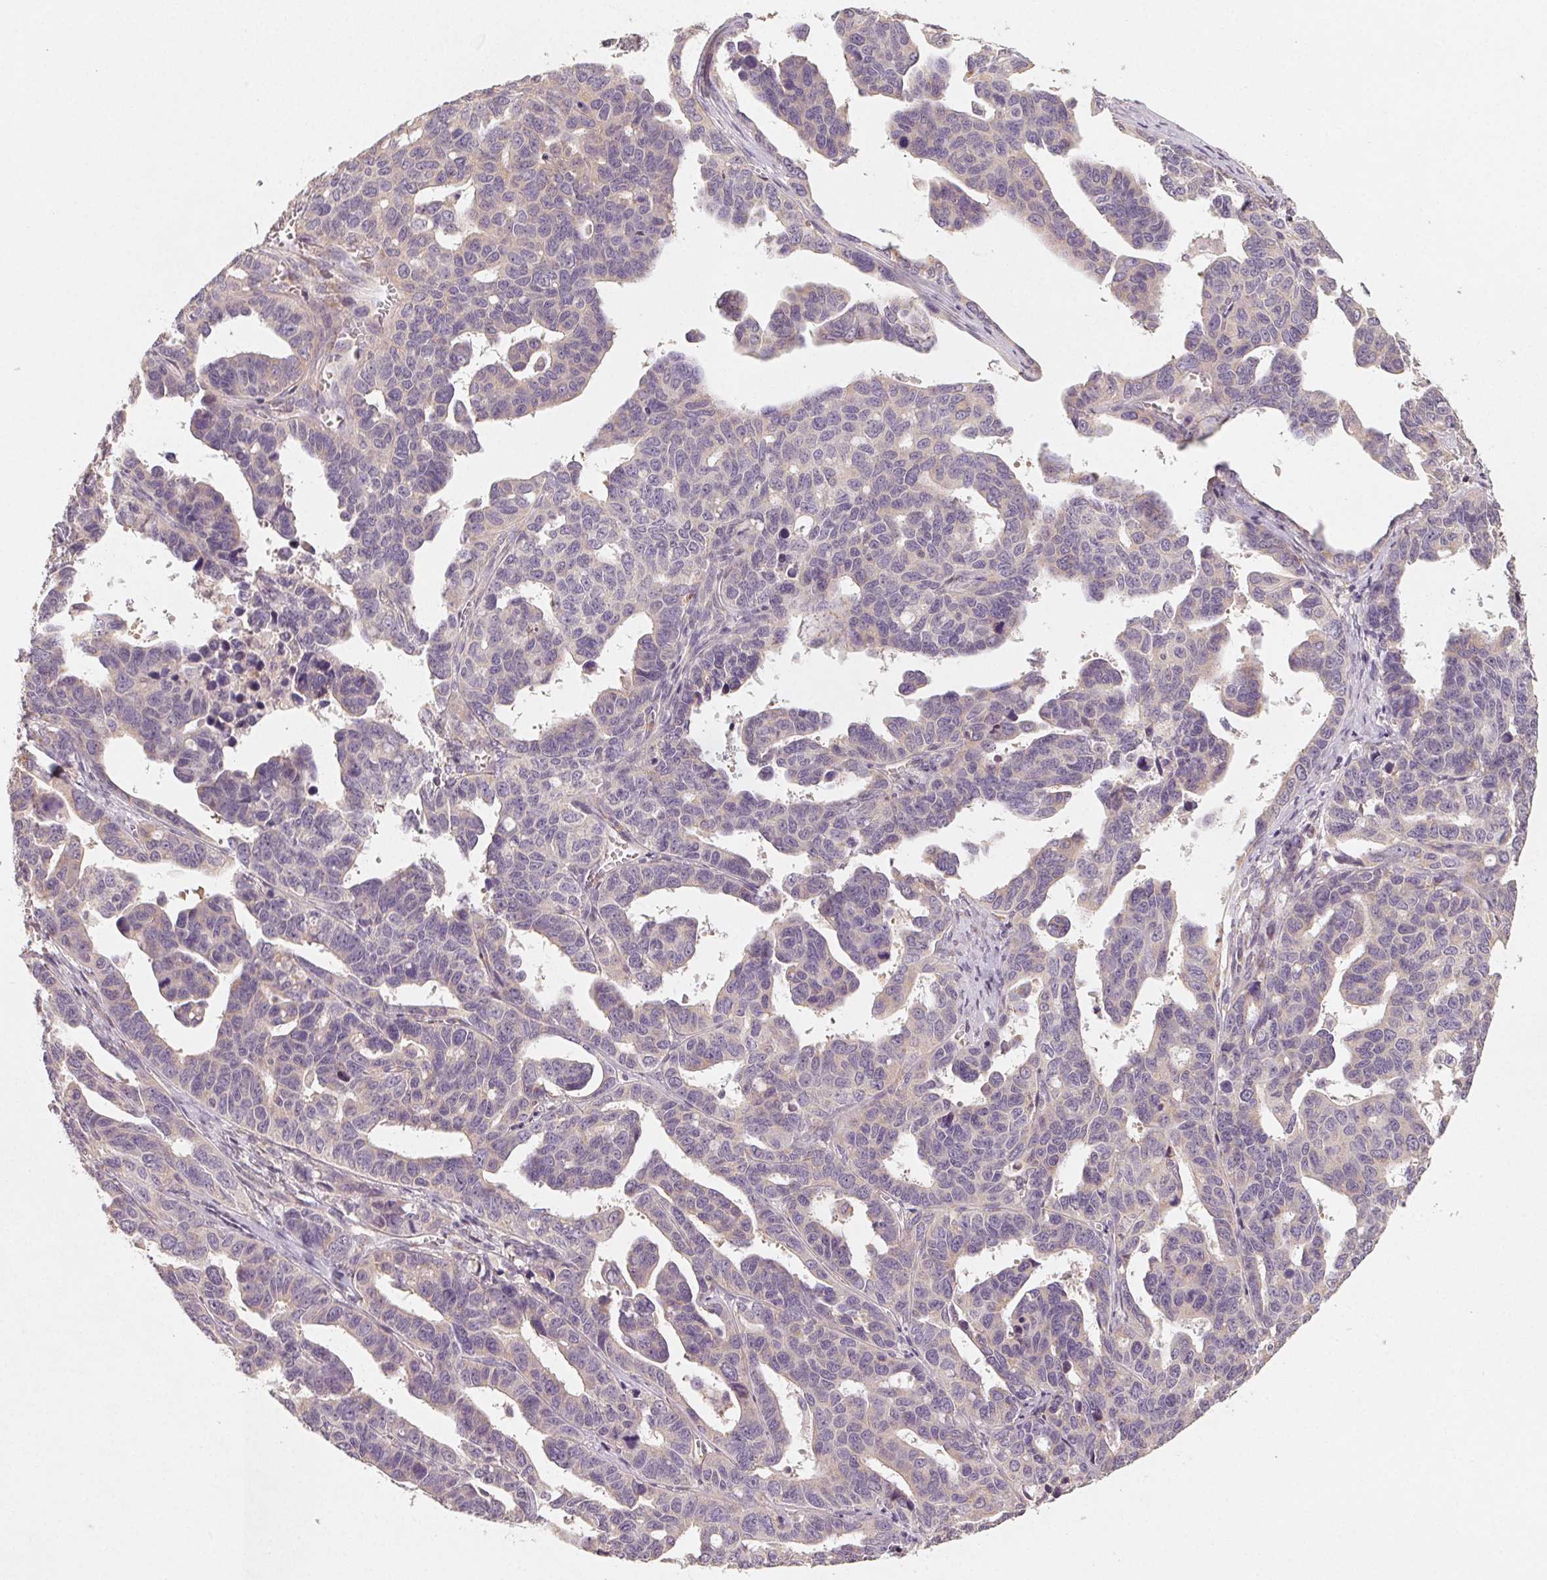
{"staining": {"intensity": "negative", "quantity": "none", "location": "none"}, "tissue": "ovarian cancer", "cell_type": "Tumor cells", "image_type": "cancer", "snomed": [{"axis": "morphology", "description": "Cystadenocarcinoma, serous, NOS"}, {"axis": "topography", "description": "Ovary"}], "caption": "There is no significant staining in tumor cells of serous cystadenocarcinoma (ovarian).", "gene": "AP1S1", "patient": {"sex": "female", "age": 69}}